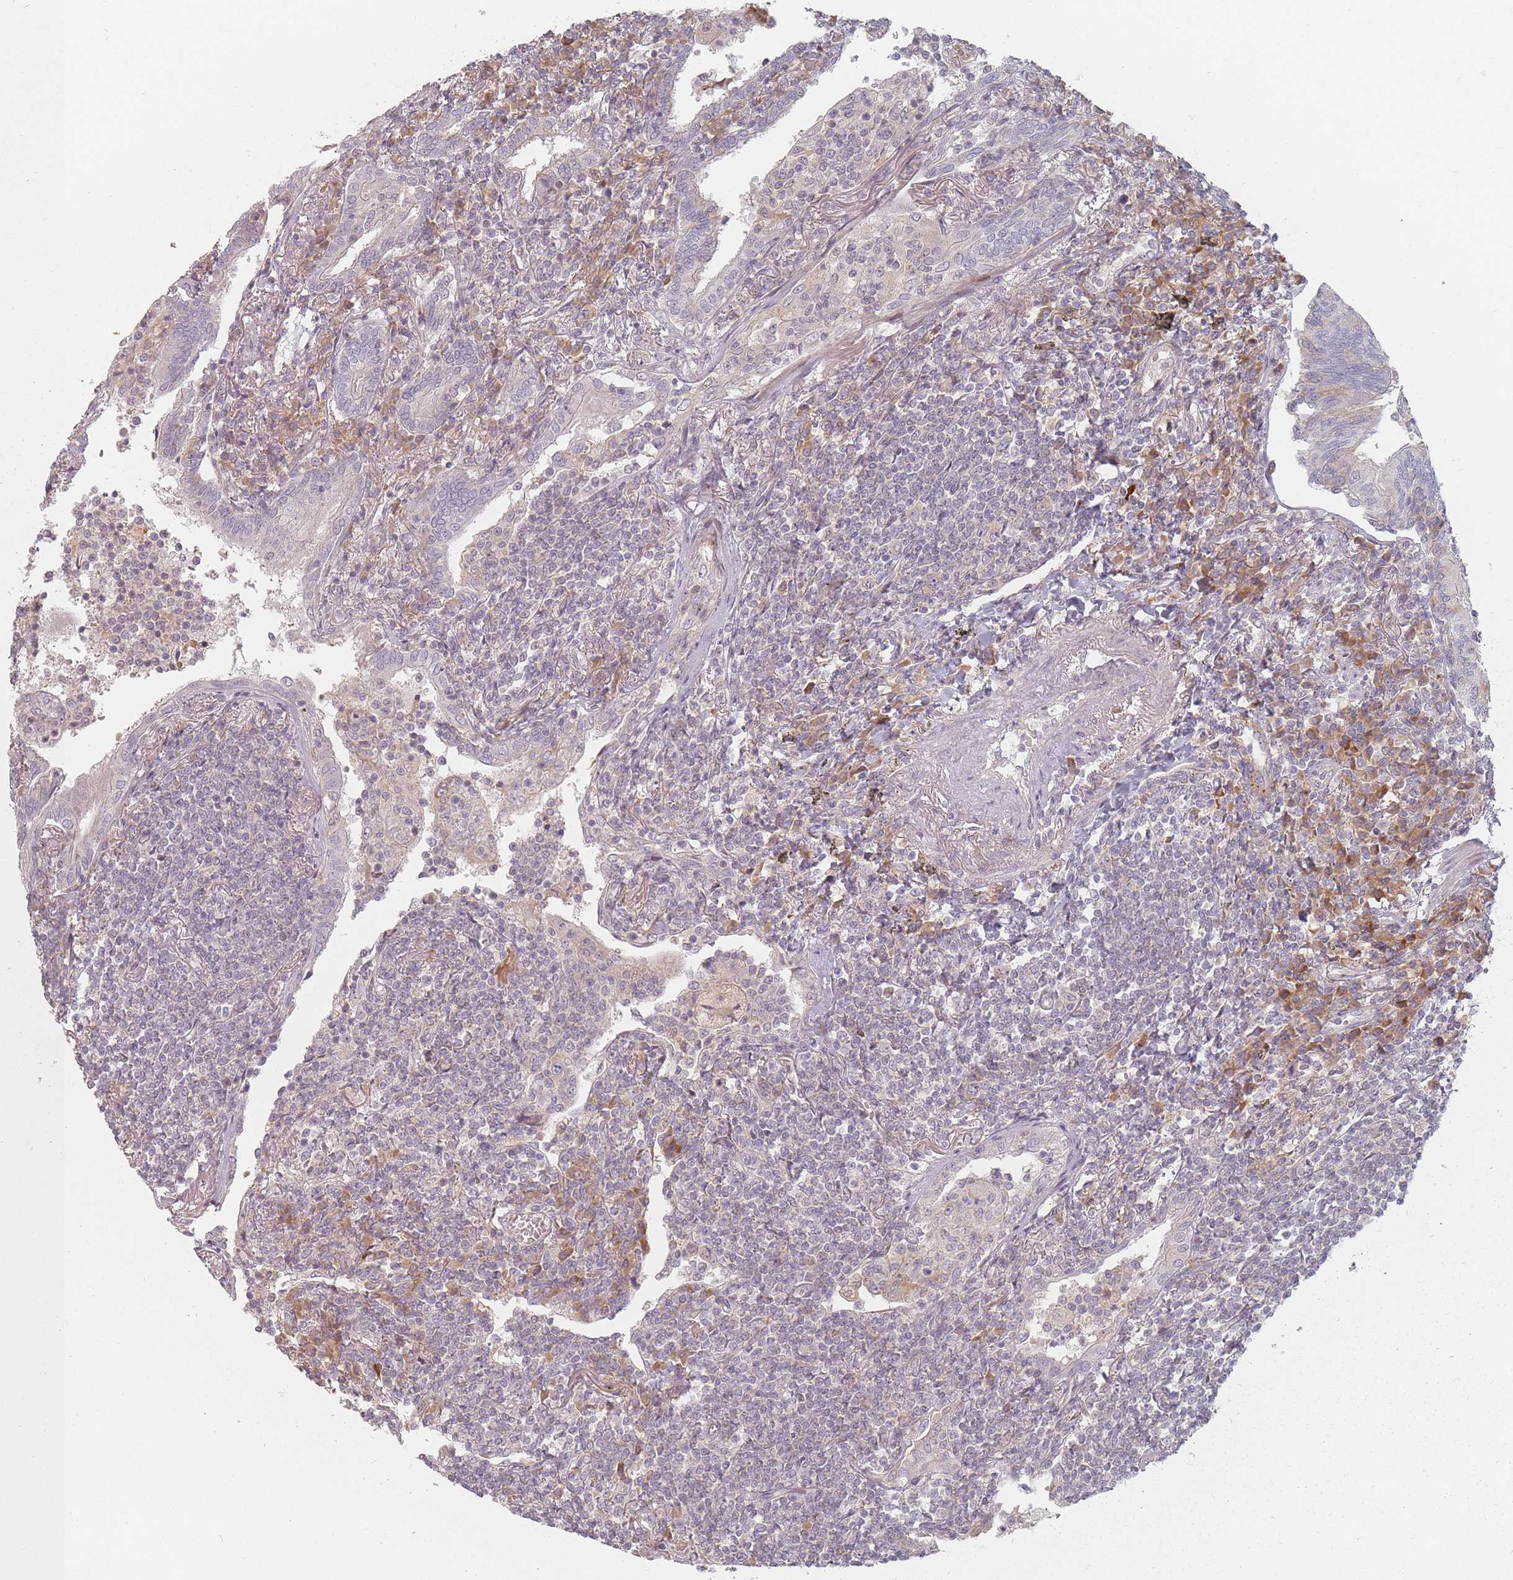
{"staining": {"intensity": "negative", "quantity": "none", "location": "none"}, "tissue": "lymphoma", "cell_type": "Tumor cells", "image_type": "cancer", "snomed": [{"axis": "morphology", "description": "Malignant lymphoma, non-Hodgkin's type, Low grade"}, {"axis": "topography", "description": "Lung"}], "caption": "Immunohistochemistry of human lymphoma shows no positivity in tumor cells. Brightfield microscopy of IHC stained with DAB (brown) and hematoxylin (blue), captured at high magnification.", "gene": "ZKSCAN7", "patient": {"sex": "female", "age": 71}}